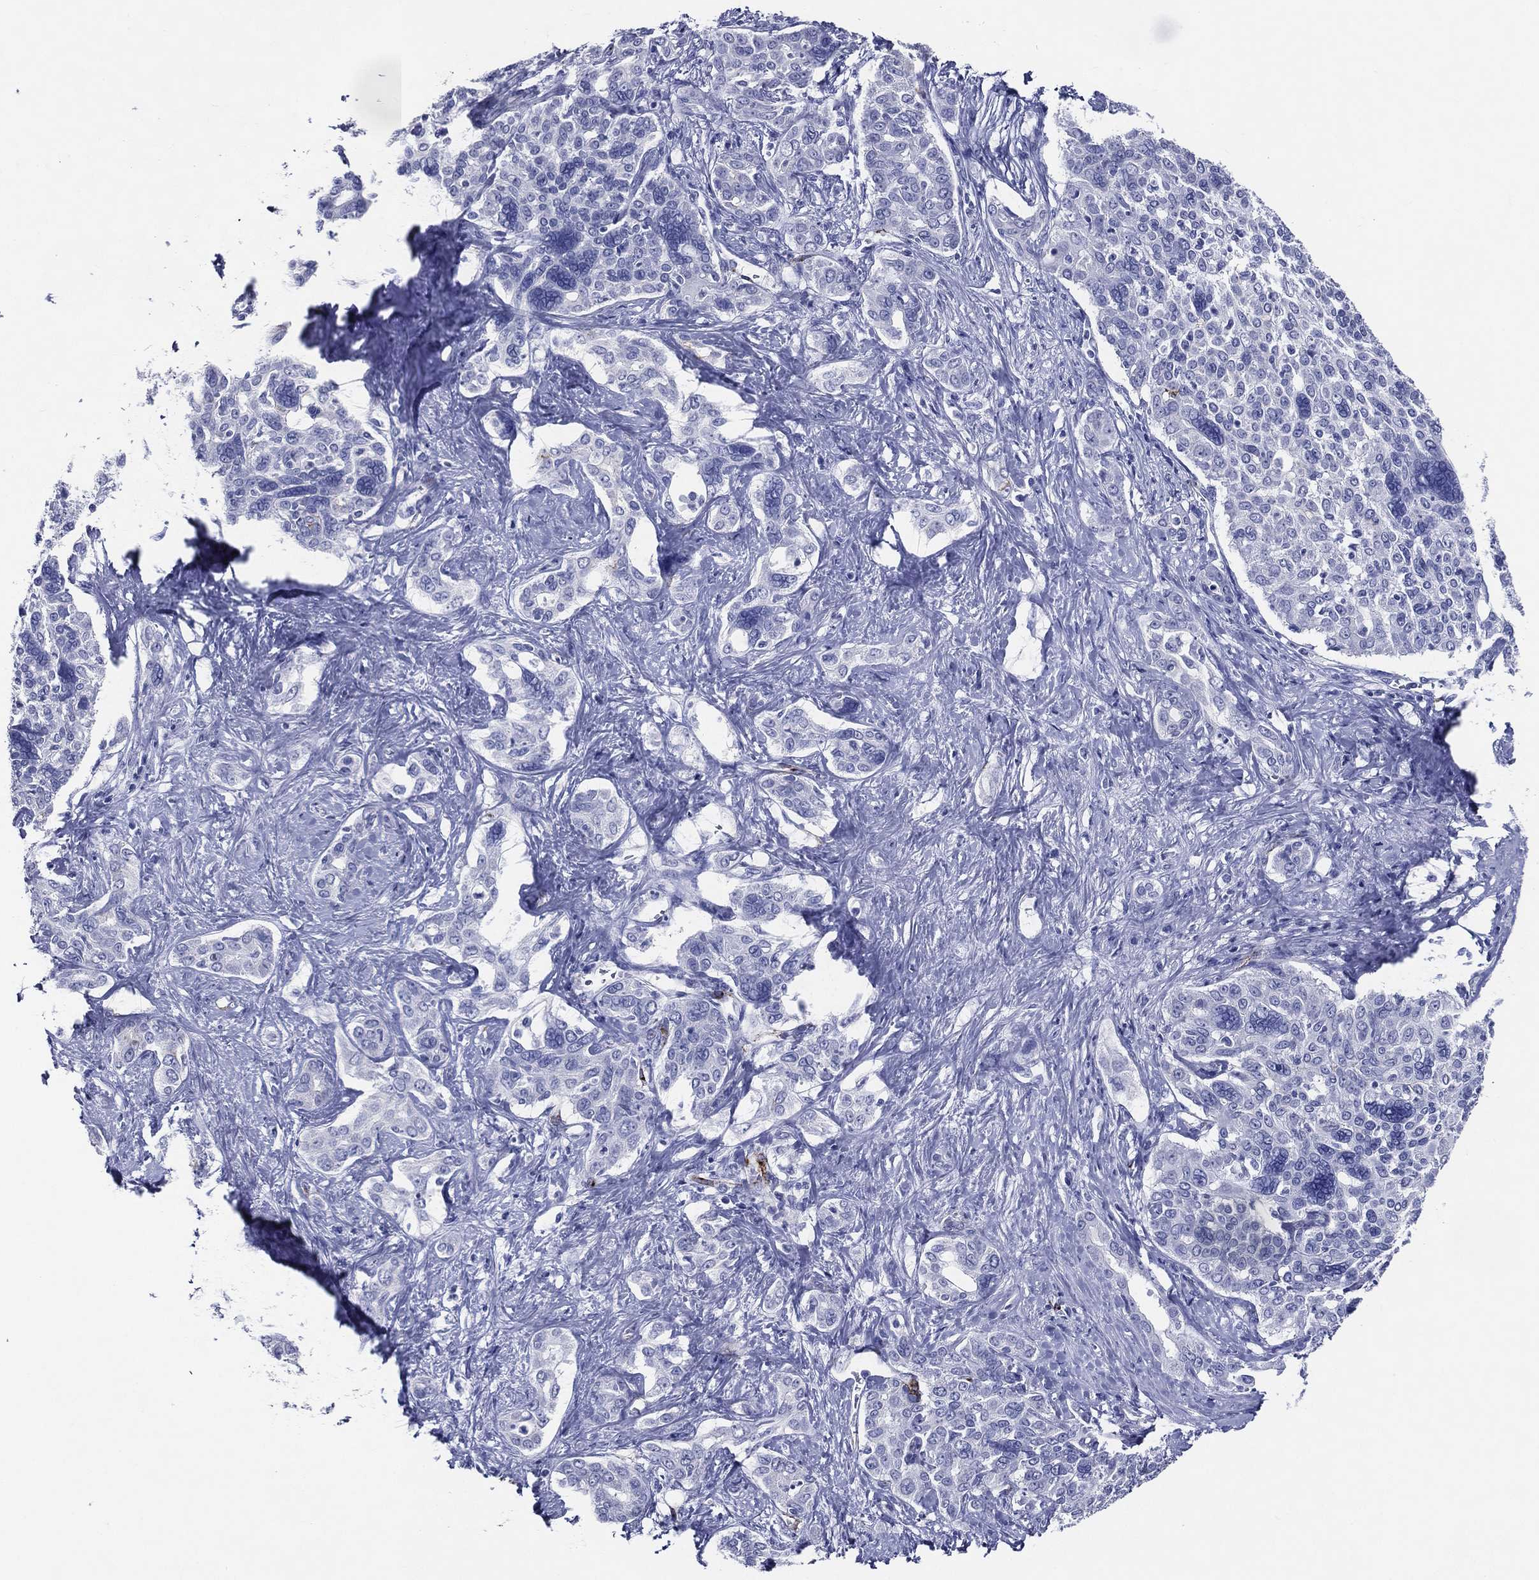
{"staining": {"intensity": "negative", "quantity": "none", "location": "none"}, "tissue": "liver cancer", "cell_type": "Tumor cells", "image_type": "cancer", "snomed": [{"axis": "morphology", "description": "Cholangiocarcinoma"}, {"axis": "topography", "description": "Liver"}], "caption": "High magnification brightfield microscopy of liver cancer stained with DAB (3,3'-diaminobenzidine) (brown) and counterstained with hematoxylin (blue): tumor cells show no significant staining.", "gene": "ACE2", "patient": {"sex": "female", "age": 47}}